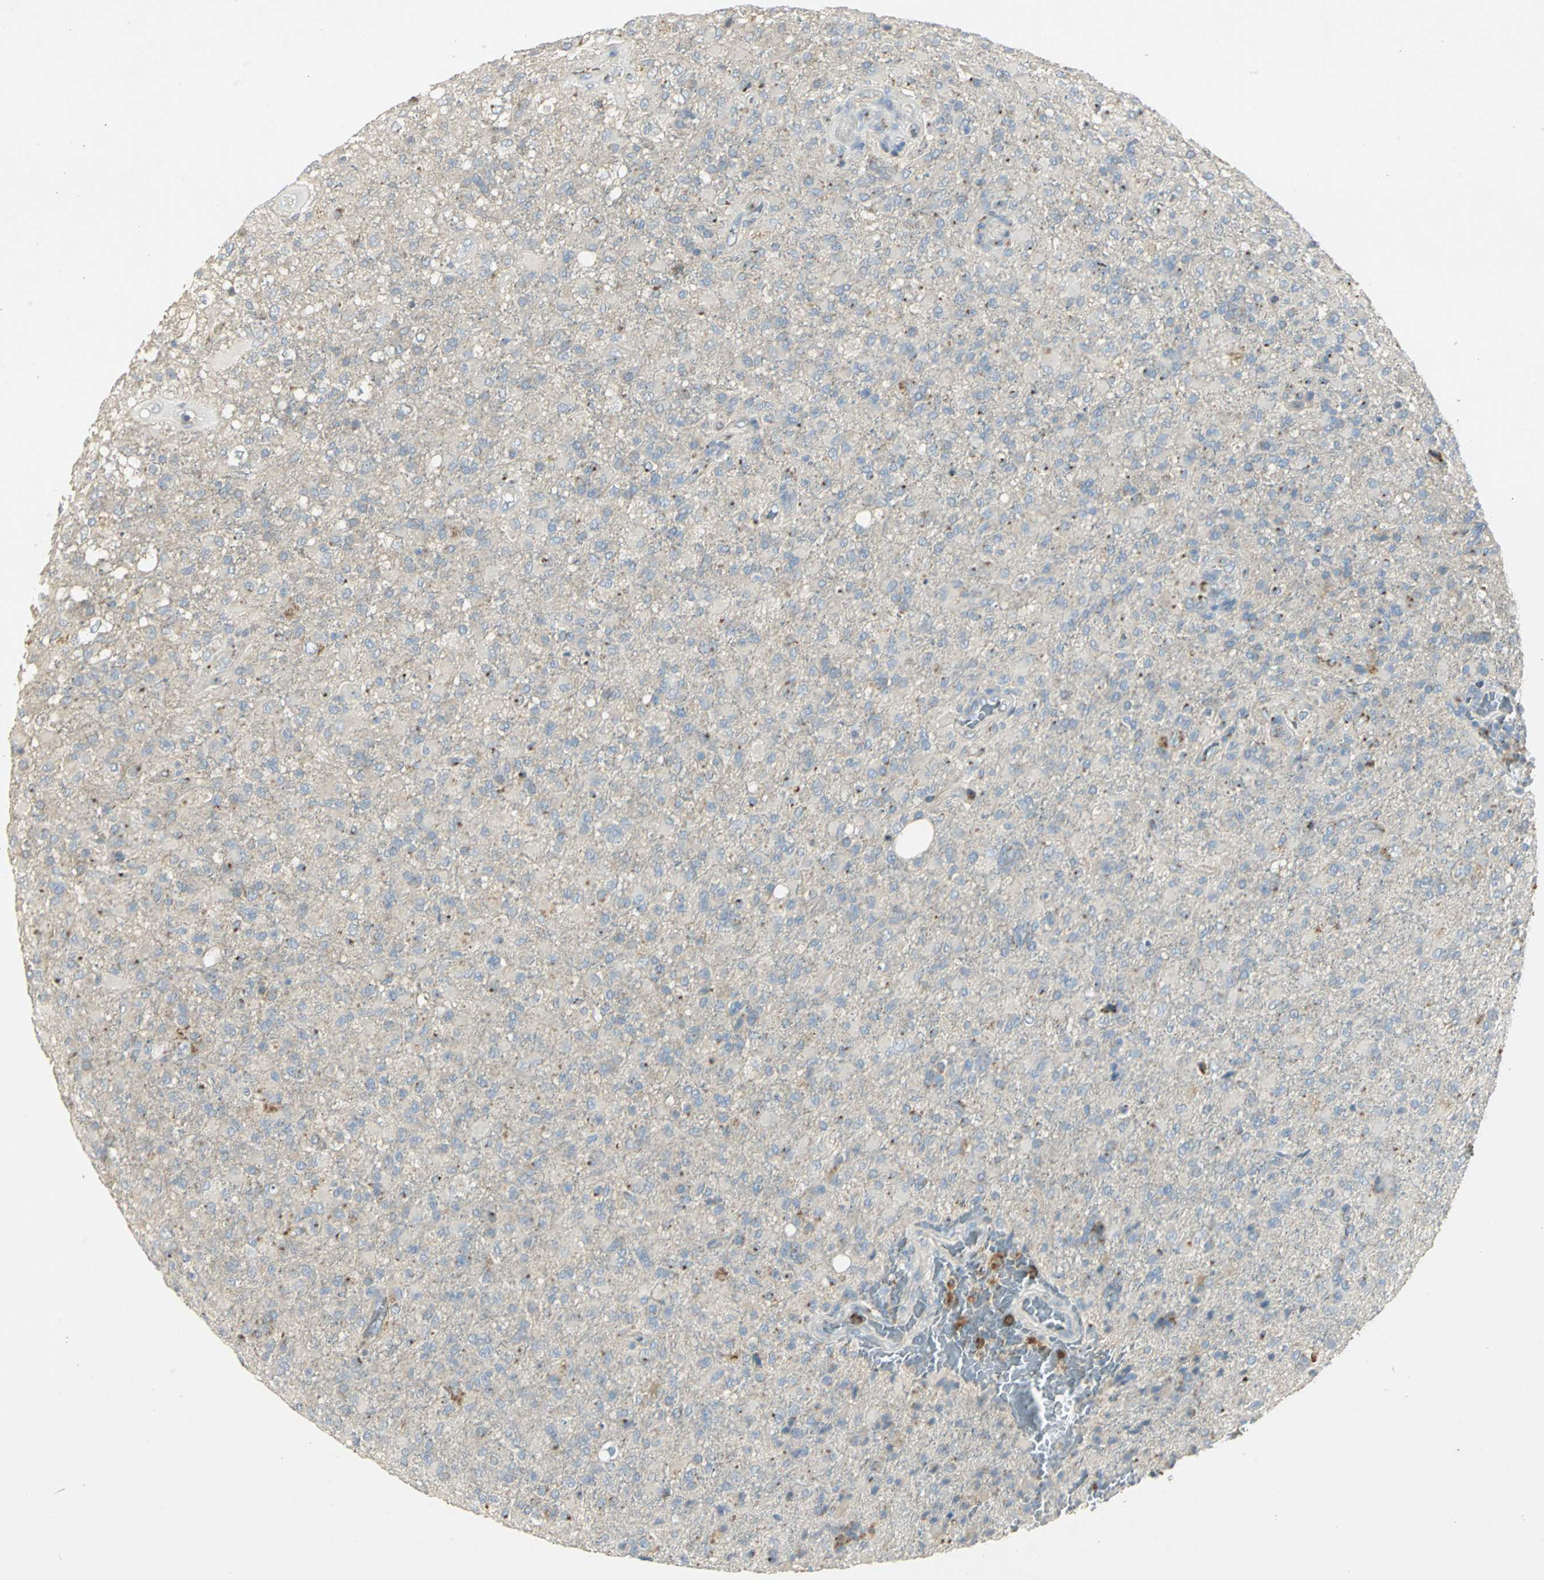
{"staining": {"intensity": "moderate", "quantity": "<25%", "location": "cytoplasmic/membranous"}, "tissue": "glioma", "cell_type": "Tumor cells", "image_type": "cancer", "snomed": [{"axis": "morphology", "description": "Glioma, malignant, High grade"}, {"axis": "topography", "description": "Brain"}], "caption": "Protein analysis of glioma tissue displays moderate cytoplasmic/membranous positivity in approximately <25% of tumor cells.", "gene": "TM9SF2", "patient": {"sex": "male", "age": 71}}